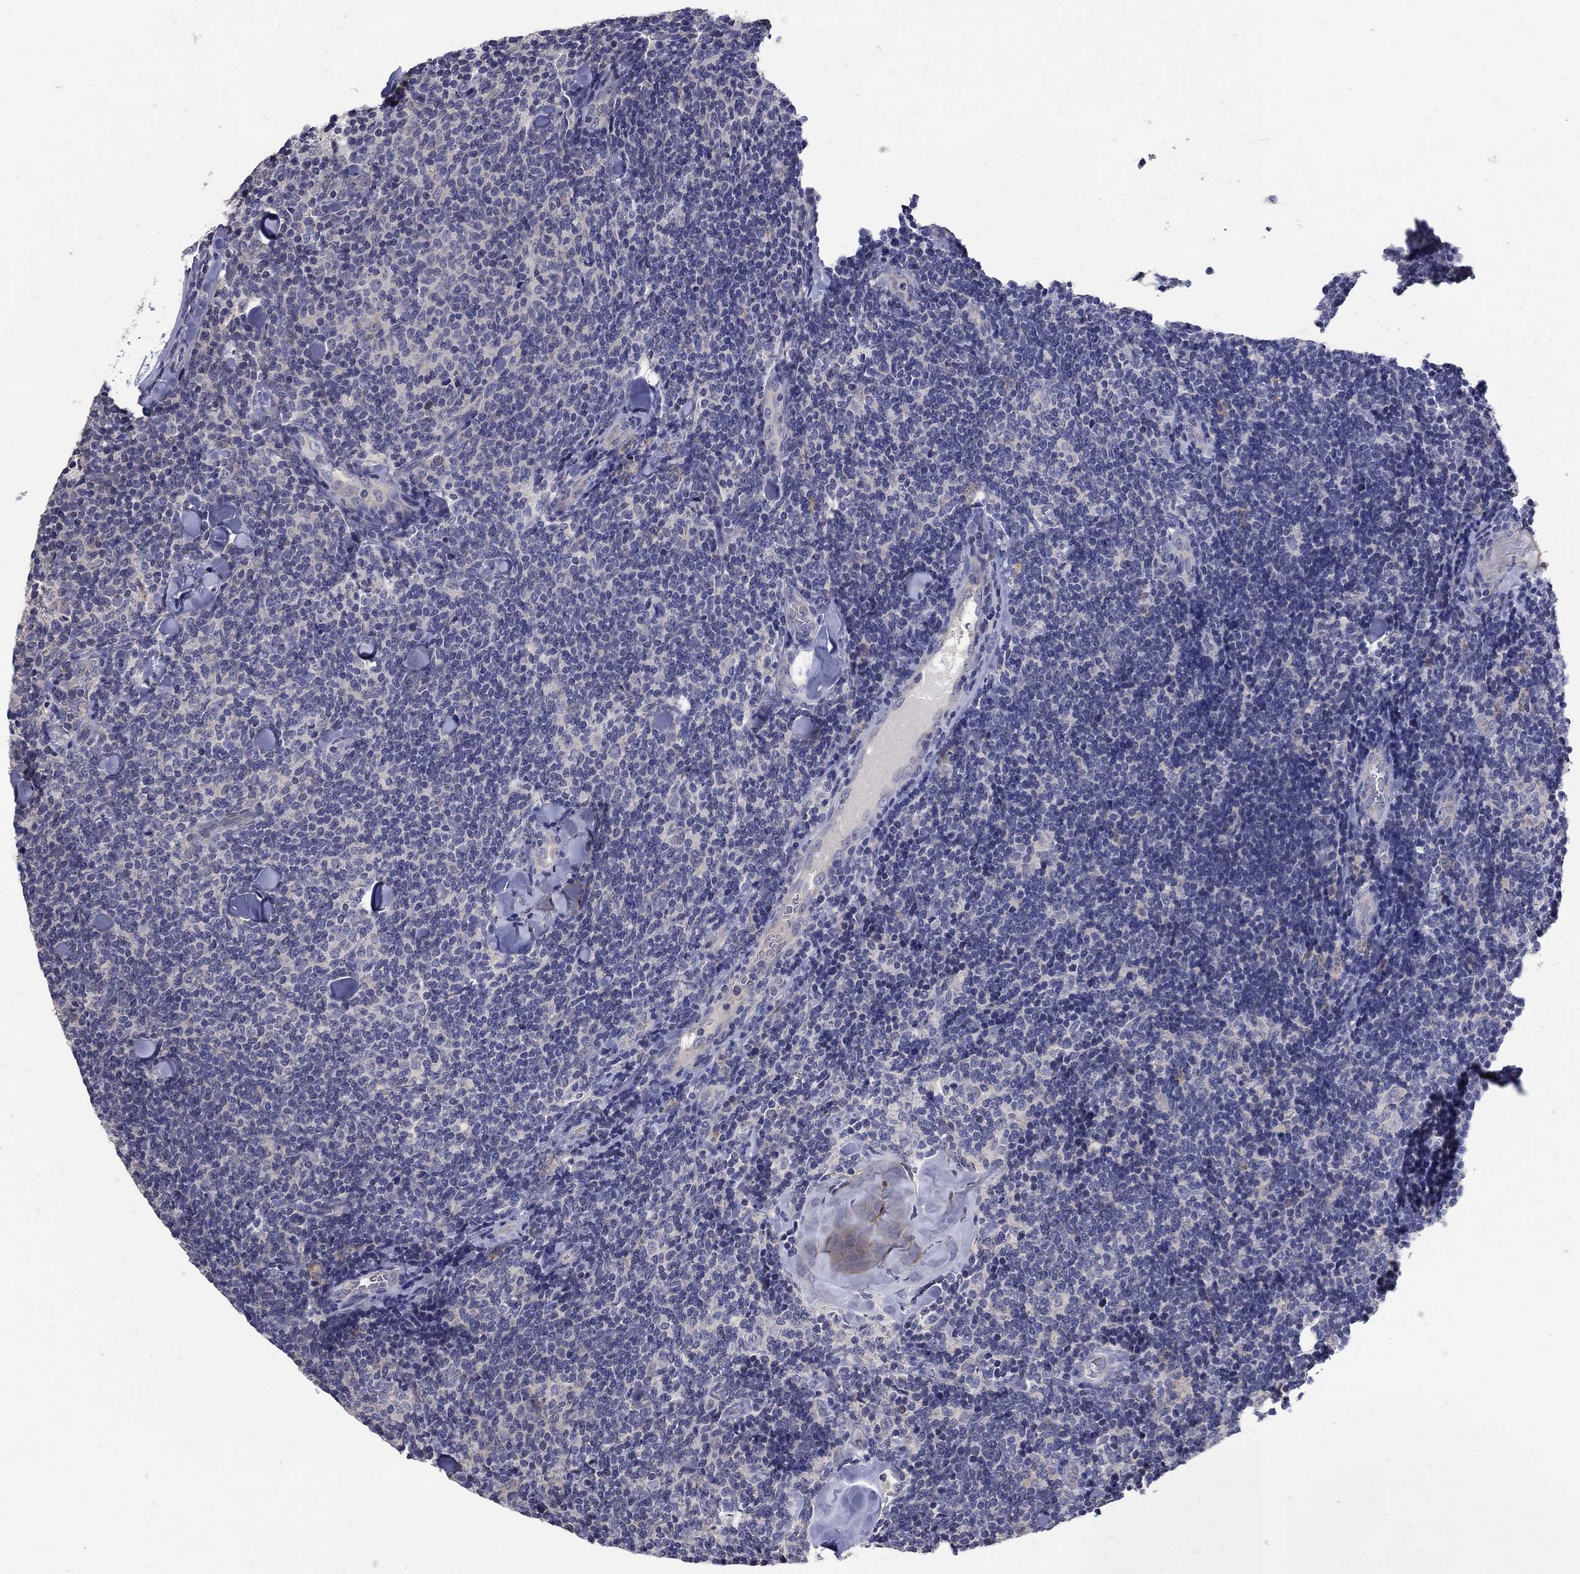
{"staining": {"intensity": "negative", "quantity": "none", "location": "none"}, "tissue": "lymphoma", "cell_type": "Tumor cells", "image_type": "cancer", "snomed": [{"axis": "morphology", "description": "Malignant lymphoma, non-Hodgkin's type, Low grade"}, {"axis": "topography", "description": "Lymph node"}], "caption": "Immunohistochemistry (IHC) photomicrograph of neoplastic tissue: human malignant lymphoma, non-Hodgkin's type (low-grade) stained with DAB demonstrates no significant protein expression in tumor cells.", "gene": "CETN1", "patient": {"sex": "female", "age": 56}}